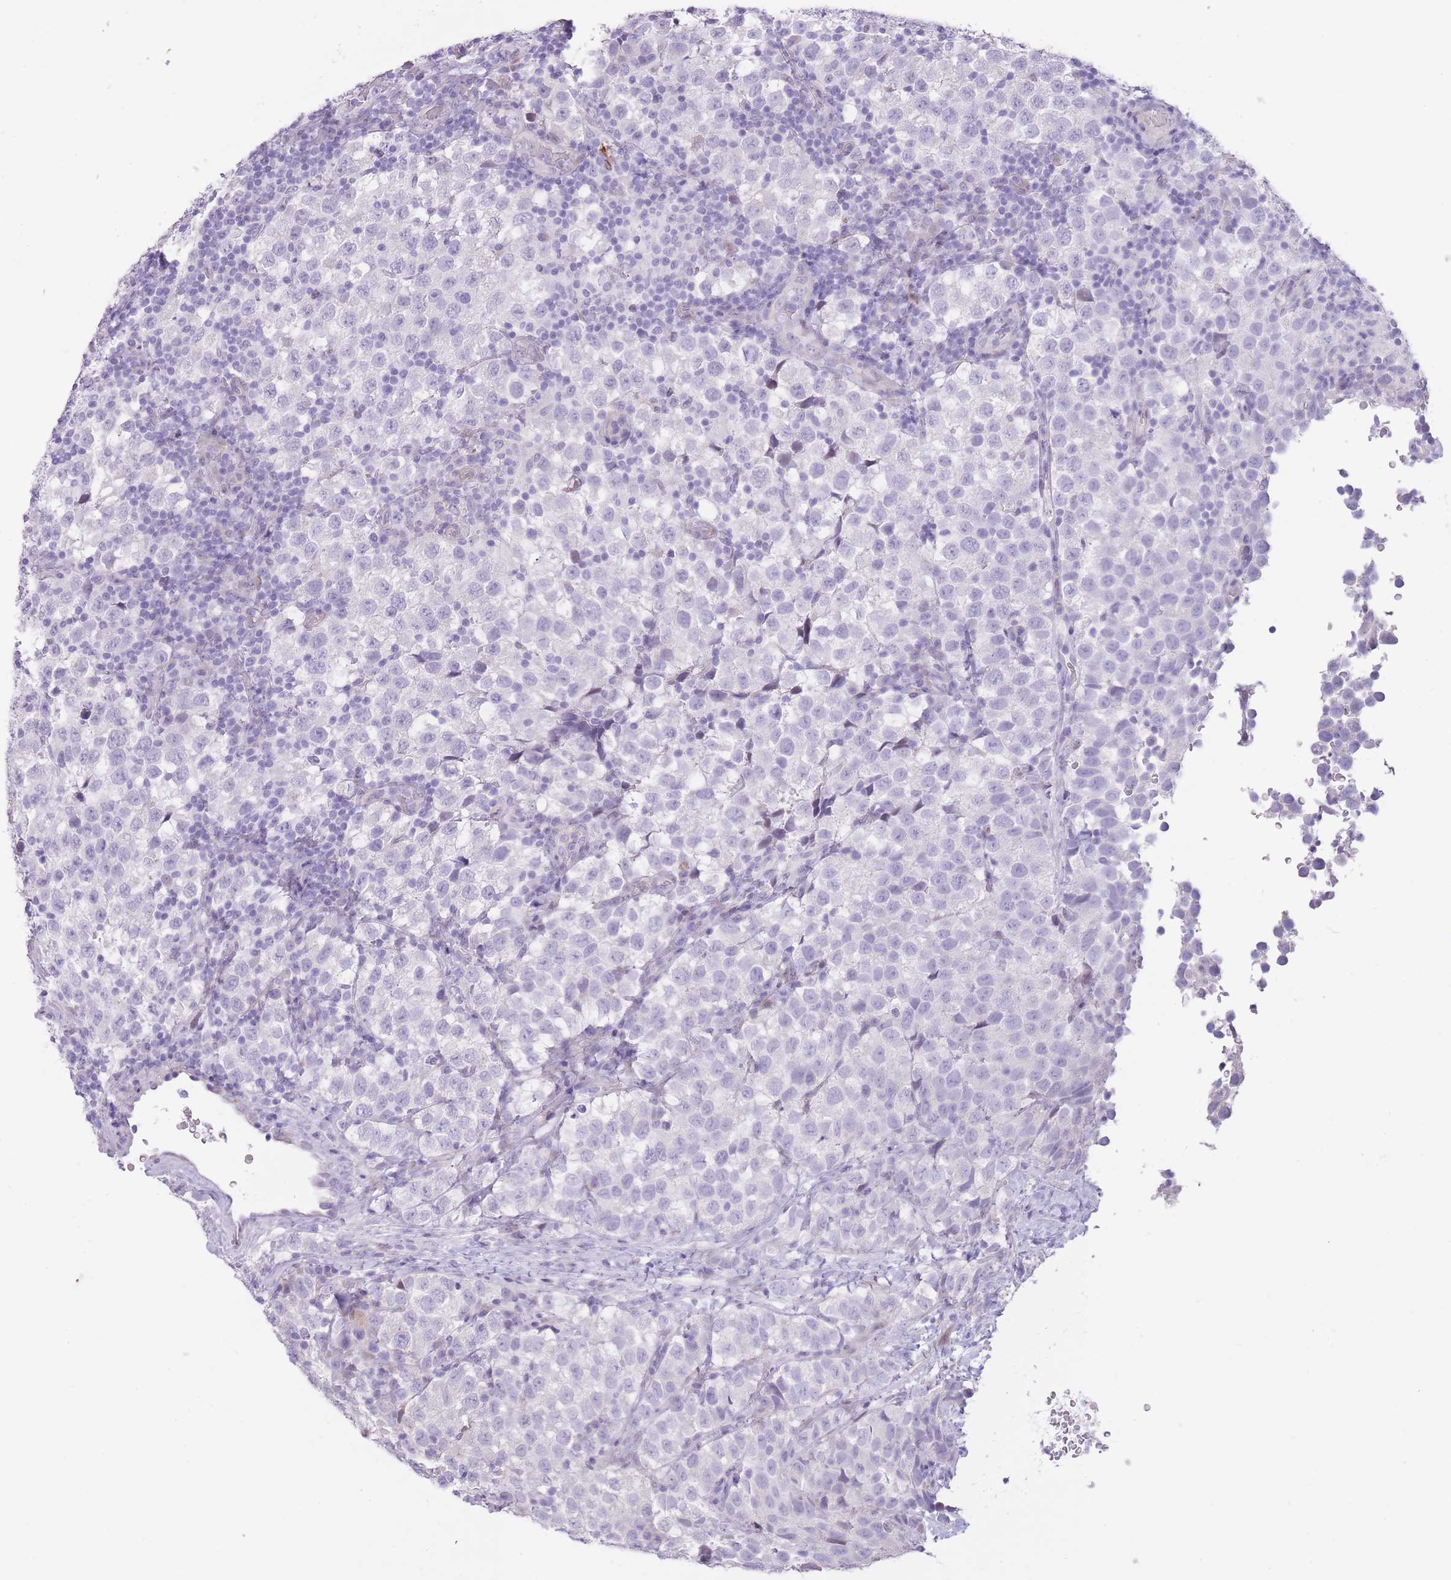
{"staining": {"intensity": "negative", "quantity": "none", "location": "none"}, "tissue": "testis cancer", "cell_type": "Tumor cells", "image_type": "cancer", "snomed": [{"axis": "morphology", "description": "Seminoma, NOS"}, {"axis": "topography", "description": "Testis"}], "caption": "Immunohistochemistry (IHC) image of testis cancer (seminoma) stained for a protein (brown), which exhibits no positivity in tumor cells. (Brightfield microscopy of DAB IHC at high magnification).", "gene": "WDR70", "patient": {"sex": "male", "age": 34}}